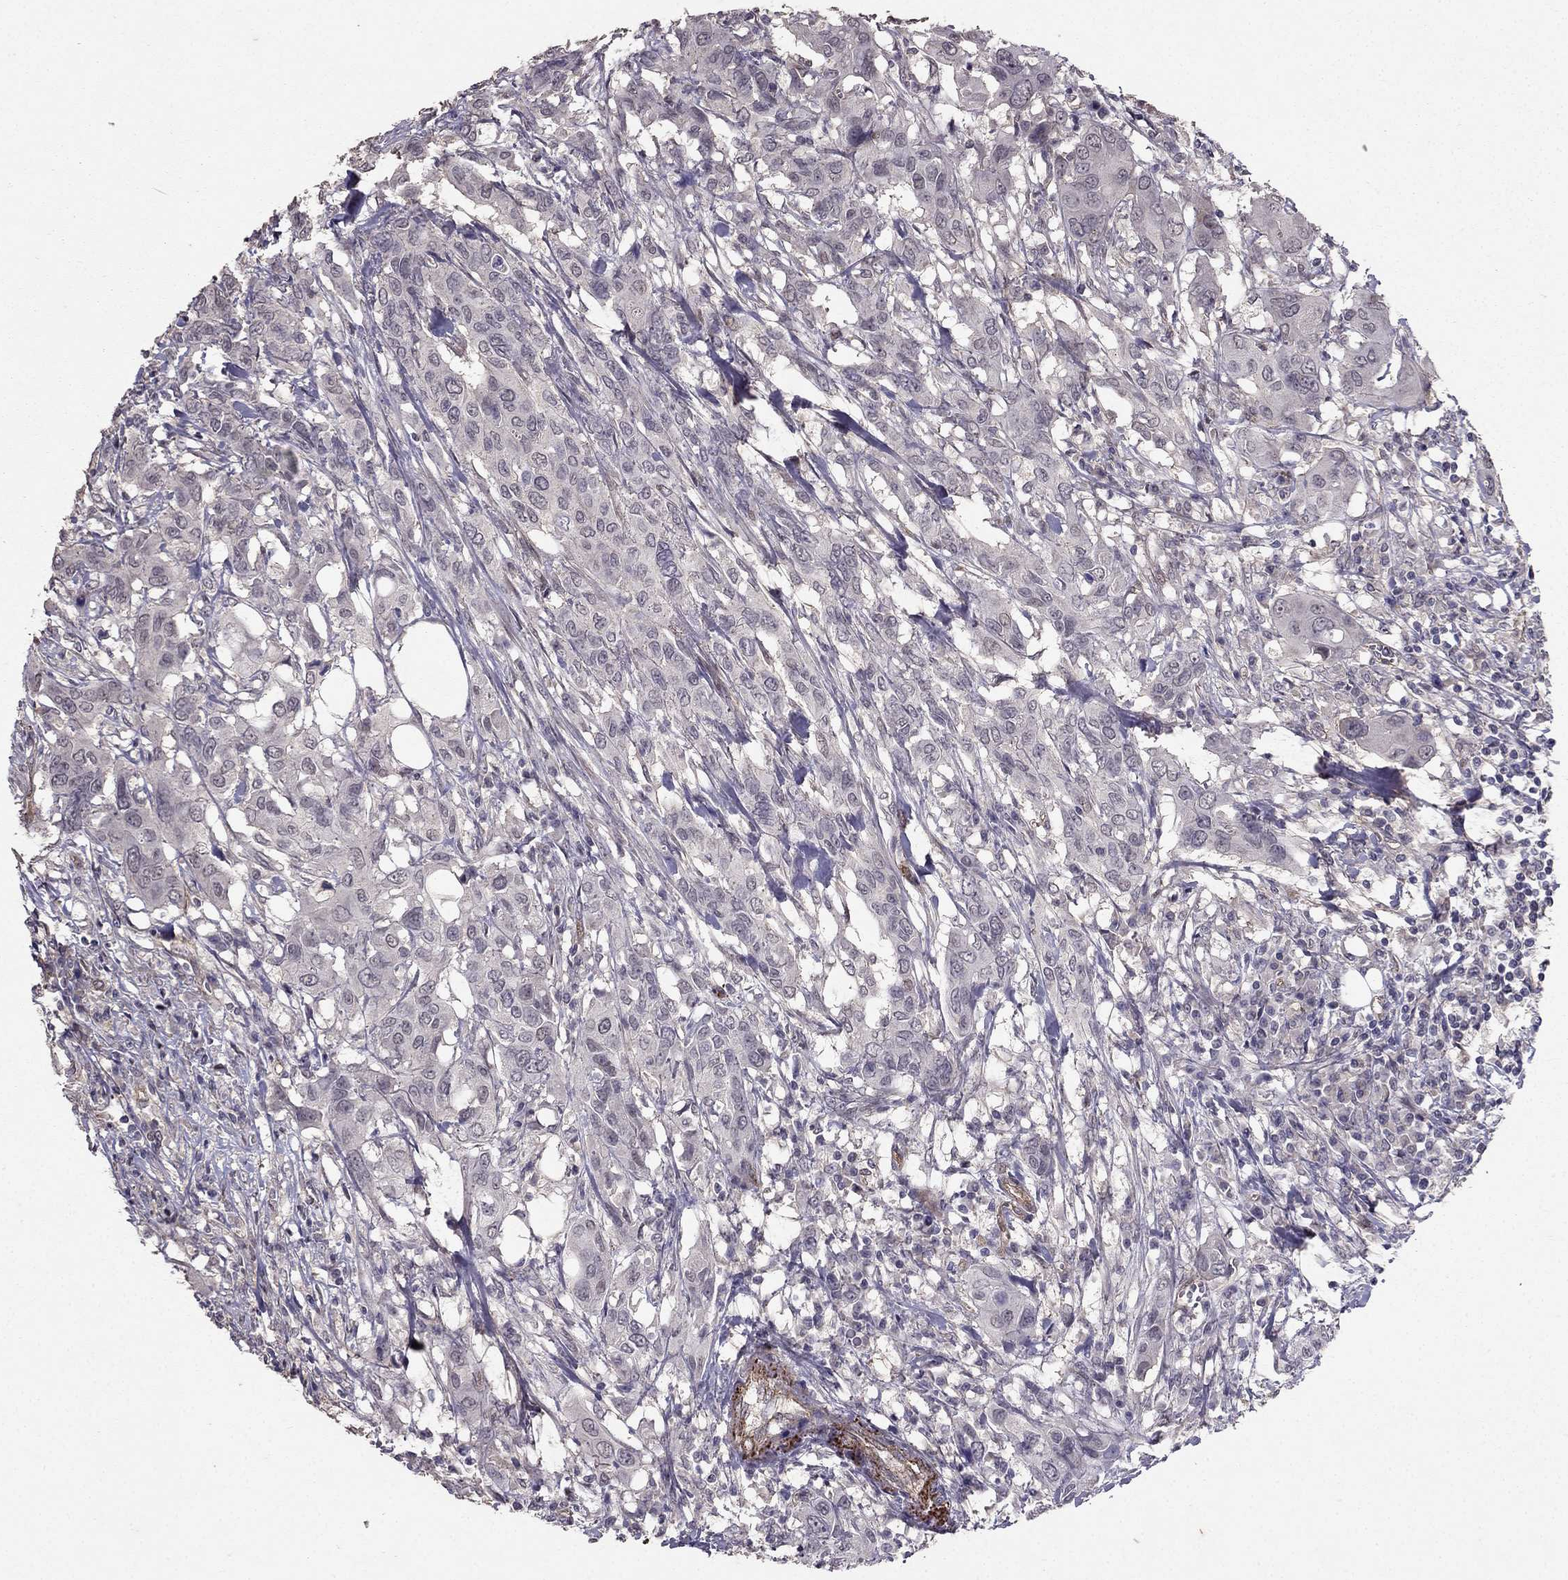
{"staining": {"intensity": "negative", "quantity": "none", "location": "none"}, "tissue": "urothelial cancer", "cell_type": "Tumor cells", "image_type": "cancer", "snomed": [{"axis": "morphology", "description": "Urothelial carcinoma, NOS"}, {"axis": "morphology", "description": "Urothelial carcinoma, High grade"}, {"axis": "topography", "description": "Urinary bladder"}], "caption": "An image of human urothelial carcinoma (high-grade) is negative for staining in tumor cells.", "gene": "RASIP1", "patient": {"sex": "male", "age": 63}}